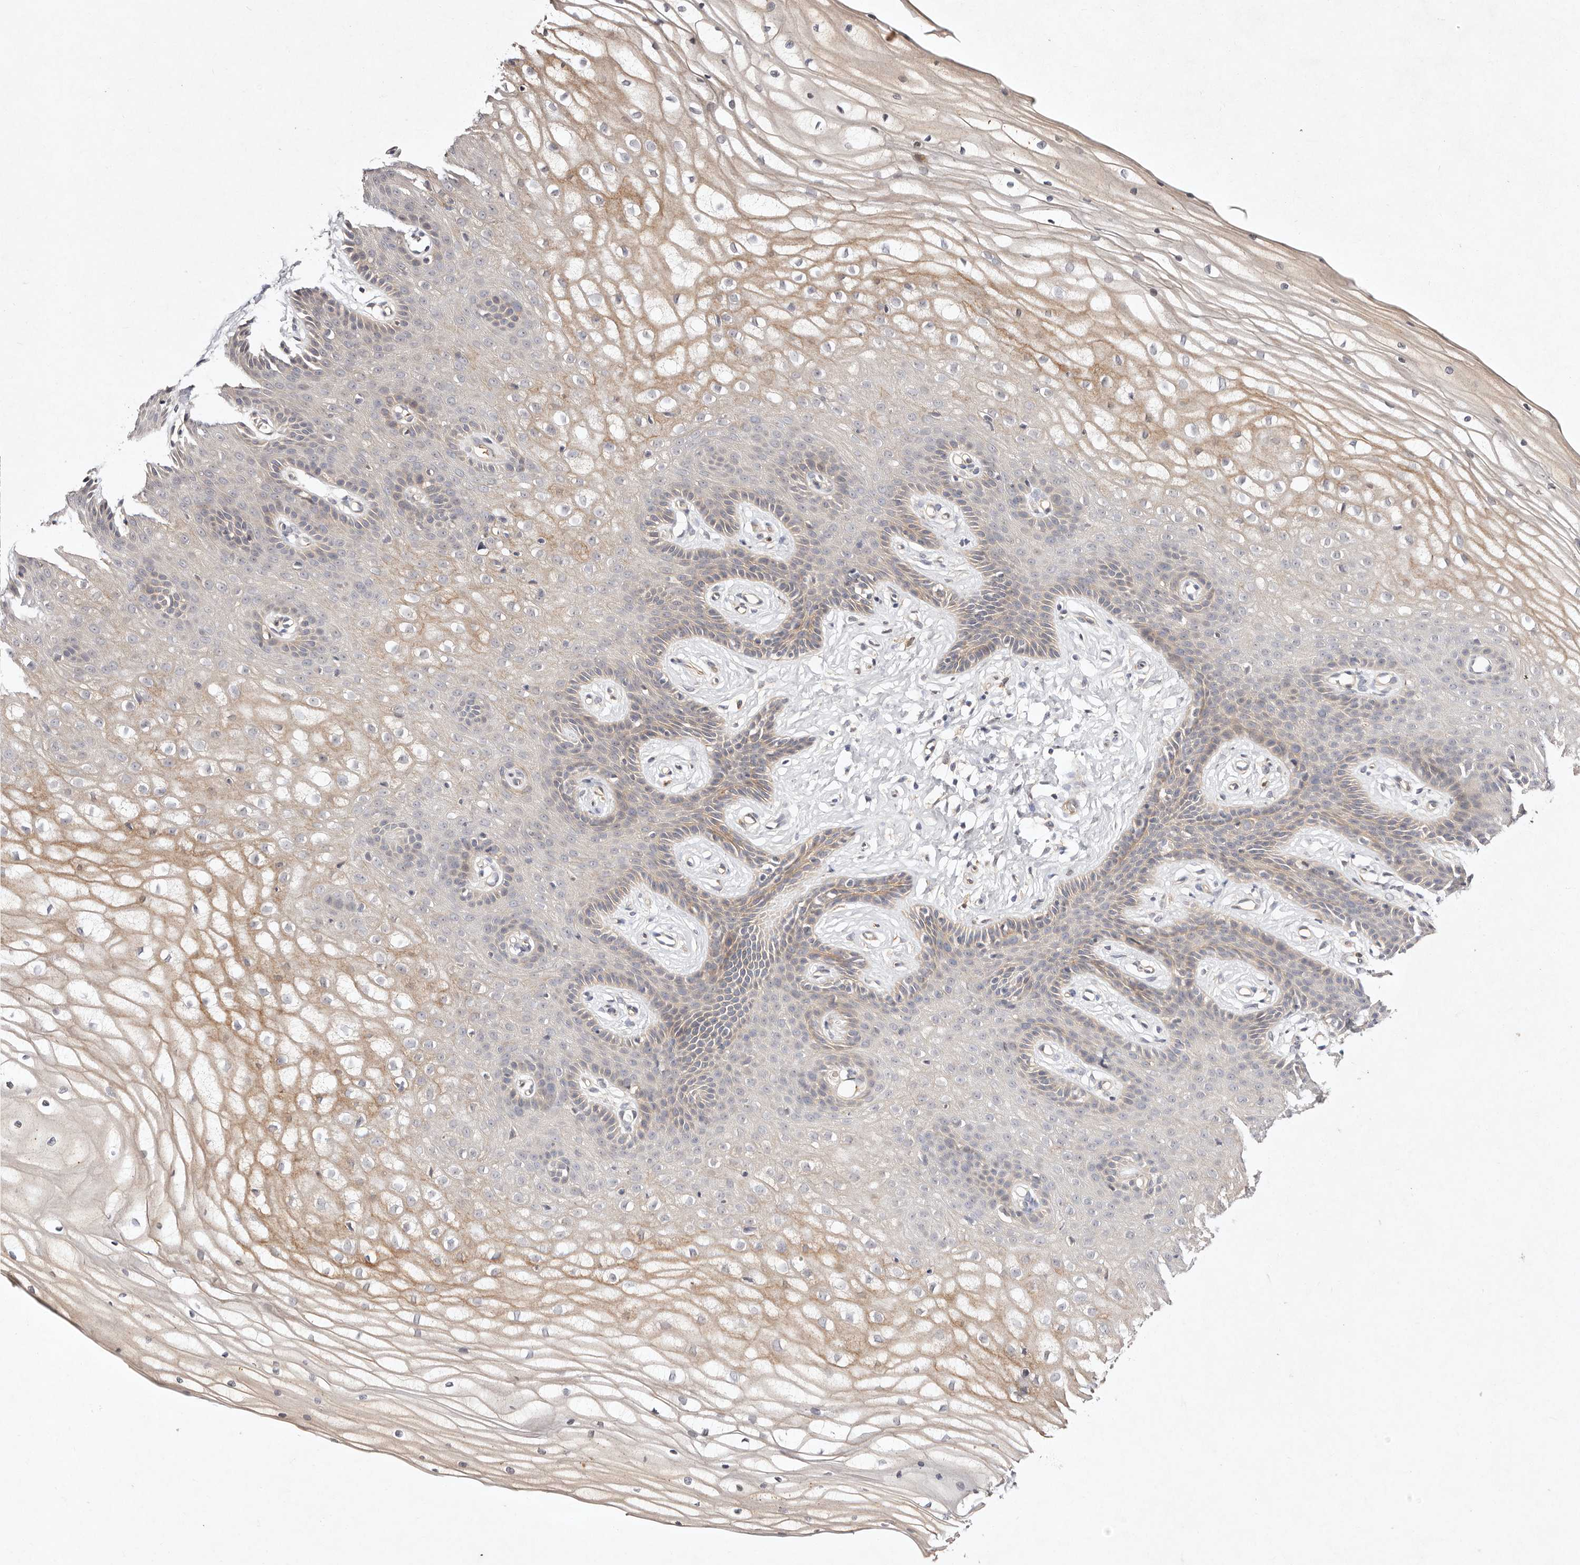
{"staining": {"intensity": "weak", "quantity": "25%-75%", "location": "cytoplasmic/membranous"}, "tissue": "vagina", "cell_type": "Squamous epithelial cells", "image_type": "normal", "snomed": [{"axis": "morphology", "description": "Normal tissue, NOS"}, {"axis": "topography", "description": "Vagina"}, {"axis": "topography", "description": "Cervix"}], "caption": "Immunohistochemistry micrograph of benign vagina stained for a protein (brown), which exhibits low levels of weak cytoplasmic/membranous staining in about 25%-75% of squamous epithelial cells.", "gene": "MTMR11", "patient": {"sex": "female", "age": 40}}